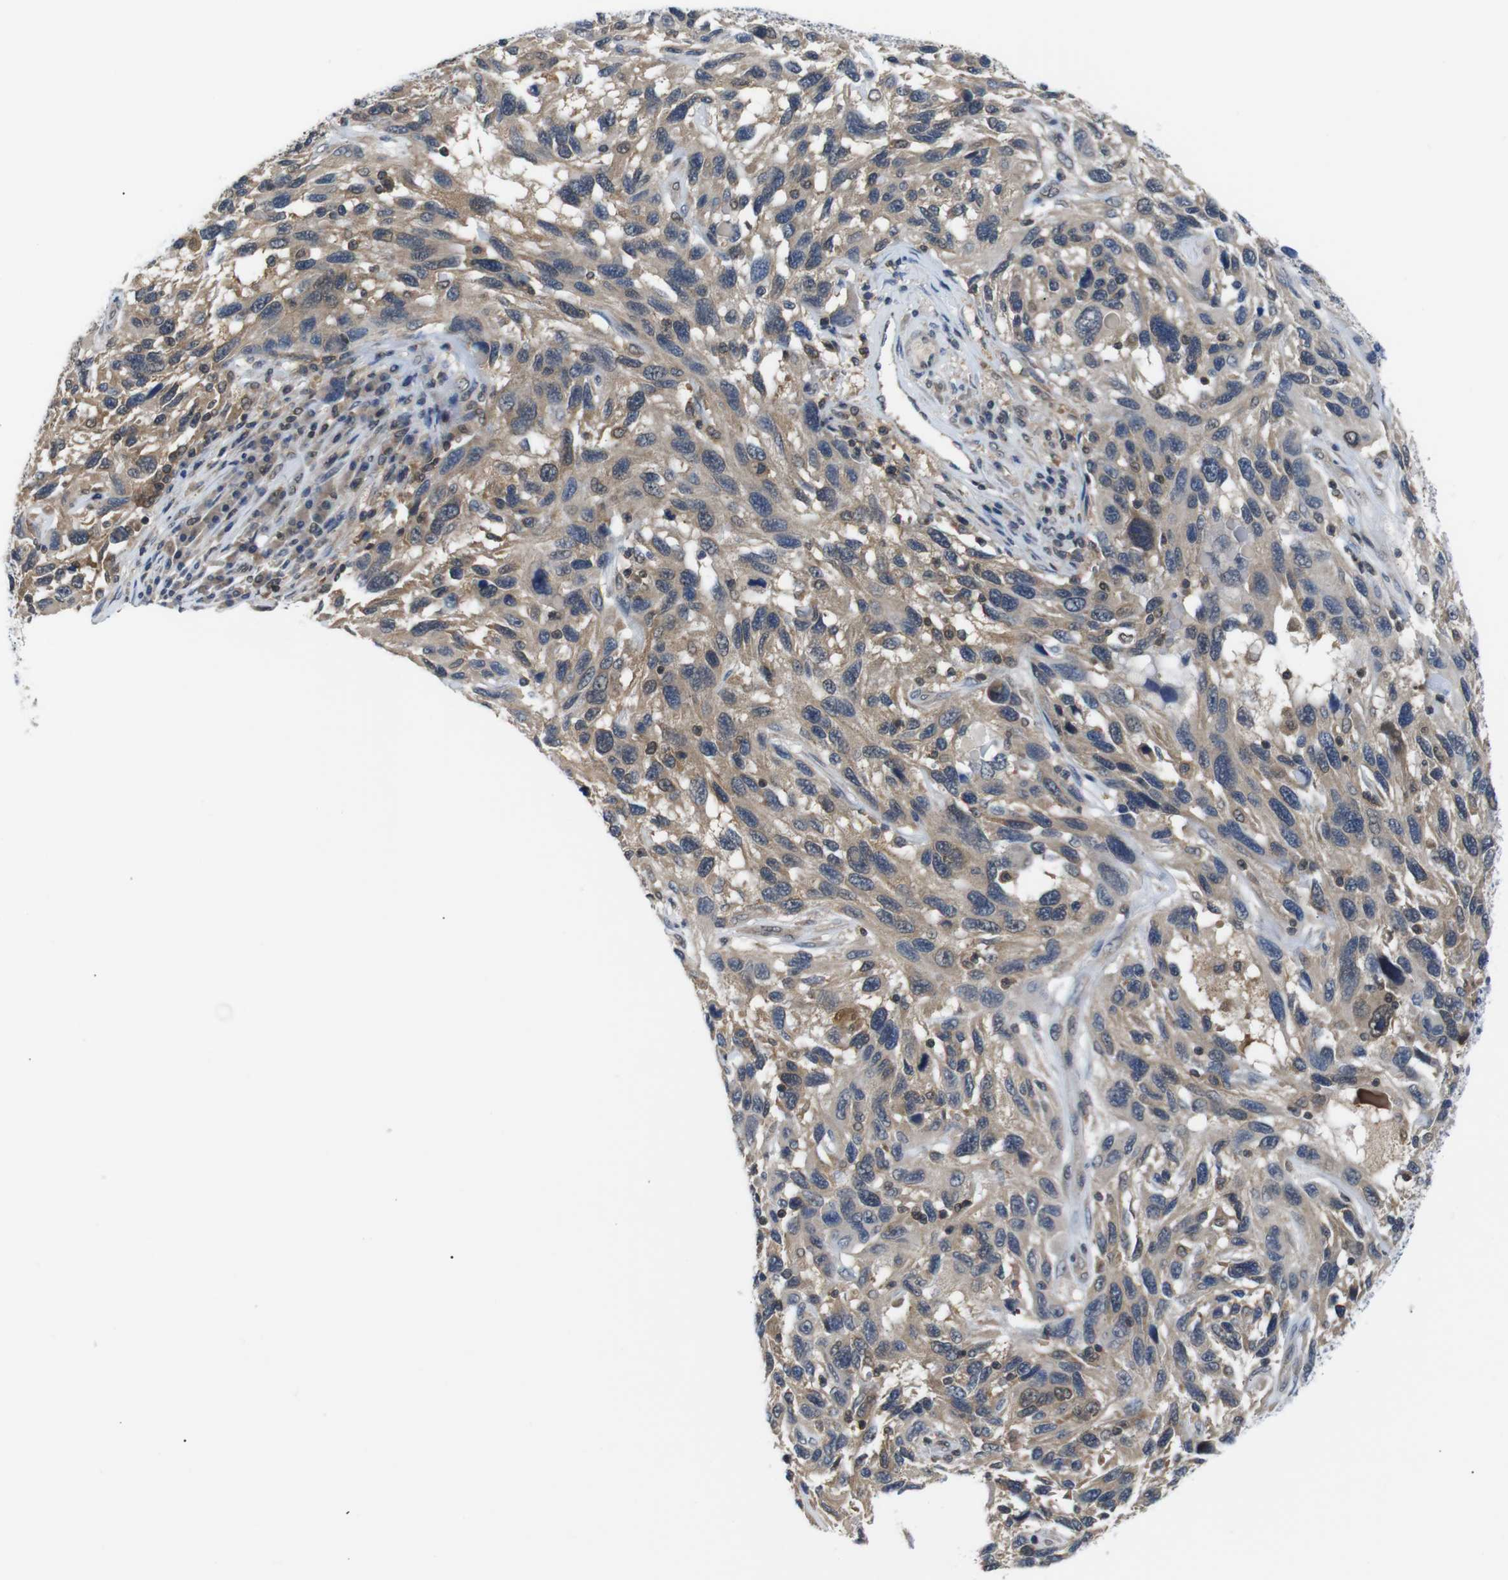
{"staining": {"intensity": "weak", "quantity": ">75%", "location": "cytoplasmic/membranous"}, "tissue": "melanoma", "cell_type": "Tumor cells", "image_type": "cancer", "snomed": [{"axis": "morphology", "description": "Malignant melanoma, NOS"}, {"axis": "topography", "description": "Skin"}], "caption": "Tumor cells show low levels of weak cytoplasmic/membranous expression in about >75% of cells in human melanoma.", "gene": "UBXN1", "patient": {"sex": "male", "age": 53}}